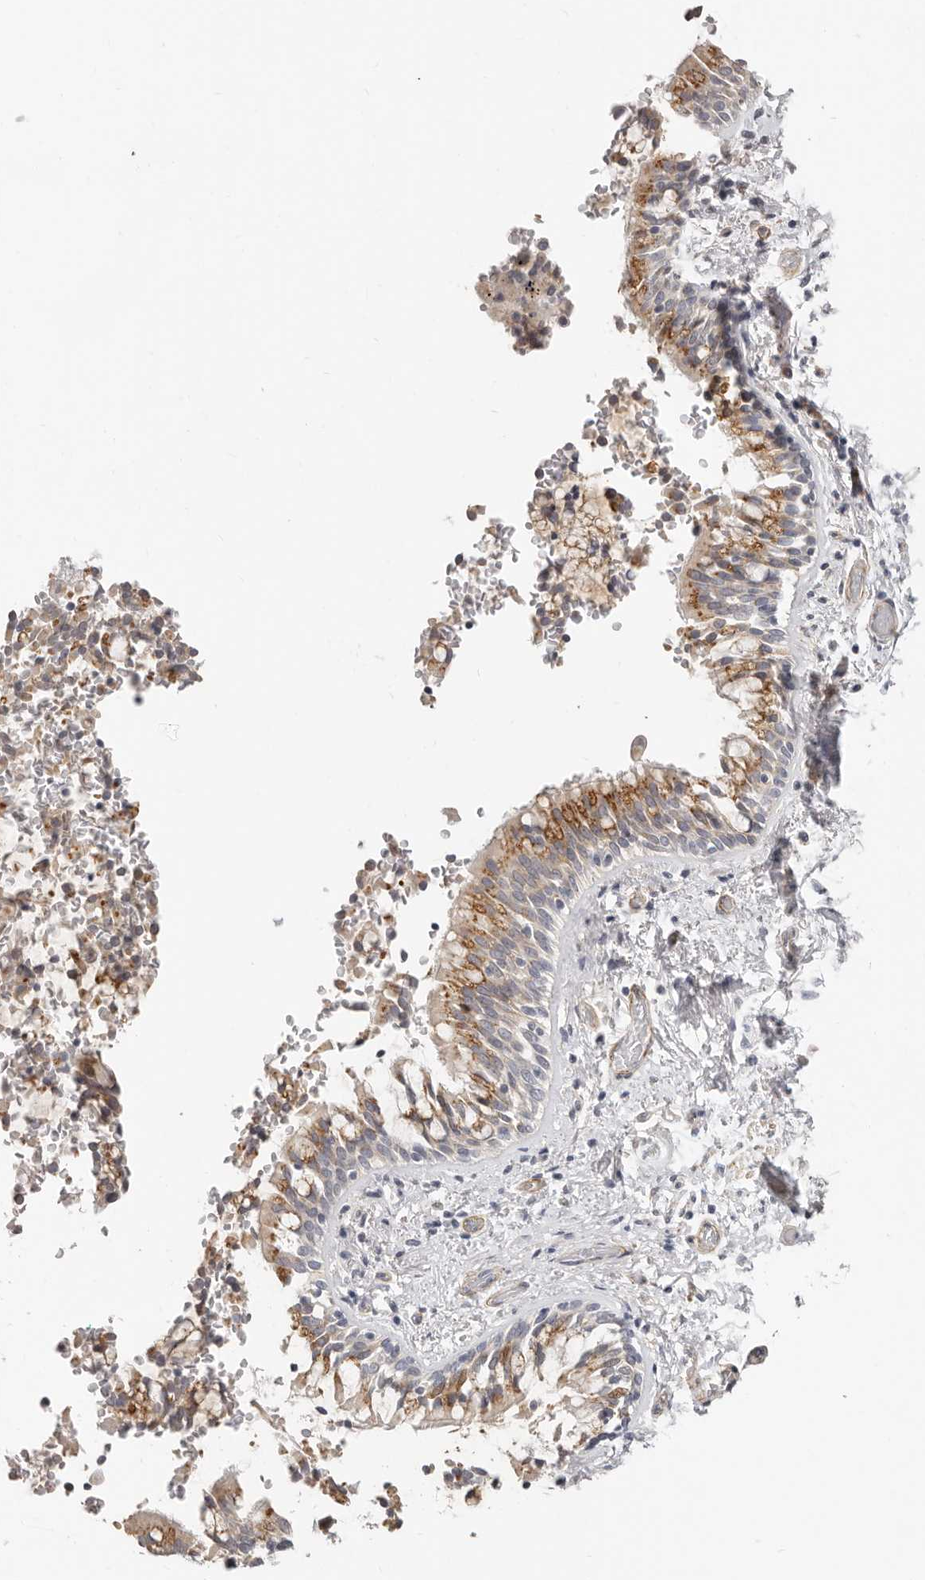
{"staining": {"intensity": "moderate", "quantity": ">75%", "location": "cytoplasmic/membranous"}, "tissue": "bronchus", "cell_type": "Respiratory epithelial cells", "image_type": "normal", "snomed": [{"axis": "morphology", "description": "Normal tissue, NOS"}, {"axis": "morphology", "description": "Inflammation, NOS"}, {"axis": "topography", "description": "Cartilage tissue"}, {"axis": "topography", "description": "Bronchus"}, {"axis": "topography", "description": "Lung"}], "caption": "Respiratory epithelial cells reveal medium levels of moderate cytoplasmic/membranous staining in about >75% of cells in normal human bronchus. Nuclei are stained in blue.", "gene": "RABAC1", "patient": {"sex": "female", "age": 64}}